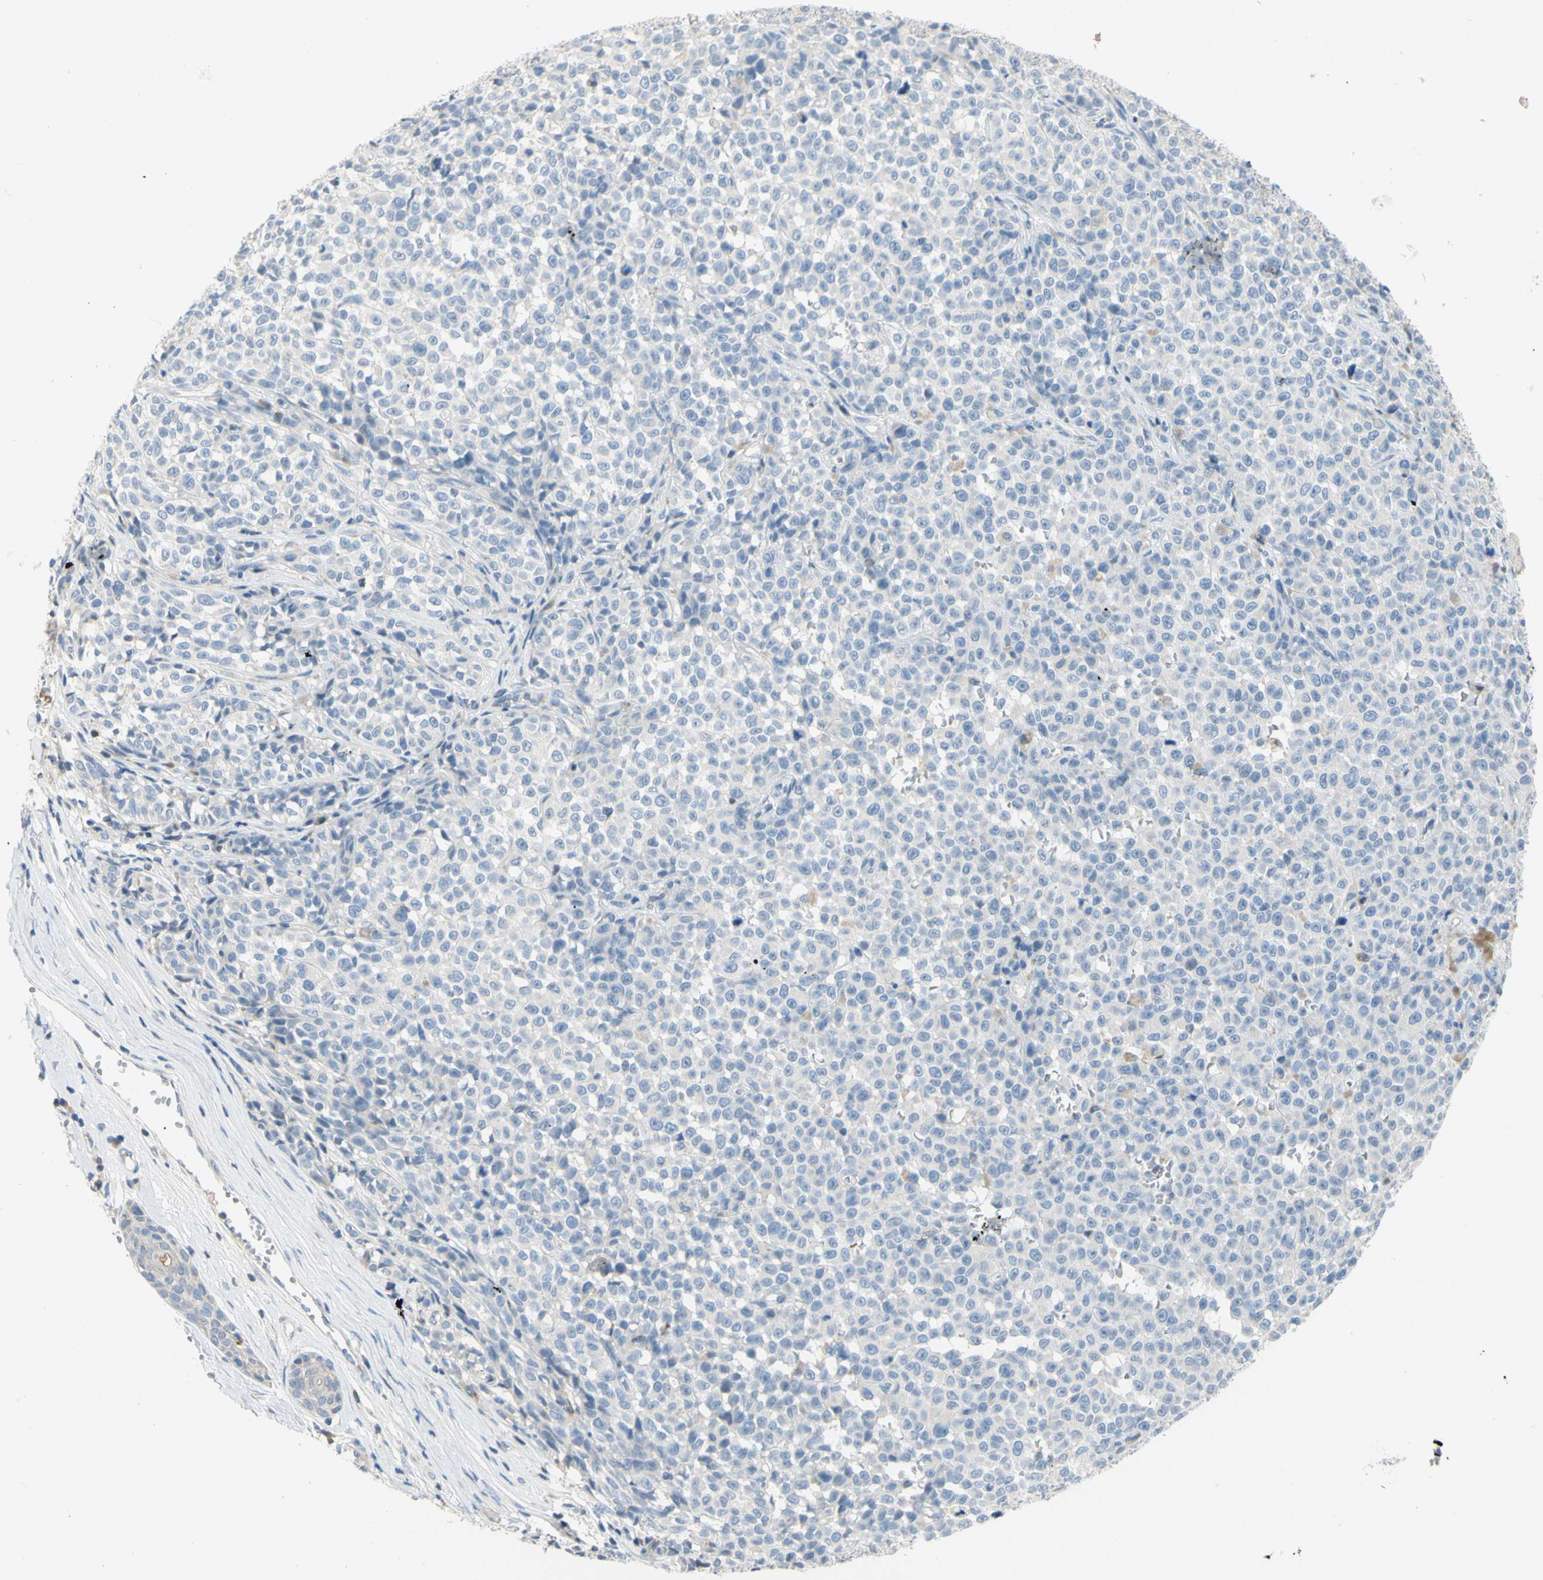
{"staining": {"intensity": "negative", "quantity": "none", "location": "none"}, "tissue": "melanoma", "cell_type": "Tumor cells", "image_type": "cancer", "snomed": [{"axis": "morphology", "description": "Malignant melanoma, NOS"}, {"axis": "topography", "description": "Skin"}], "caption": "A photomicrograph of malignant melanoma stained for a protein demonstrates no brown staining in tumor cells.", "gene": "MUC1", "patient": {"sex": "female", "age": 82}}